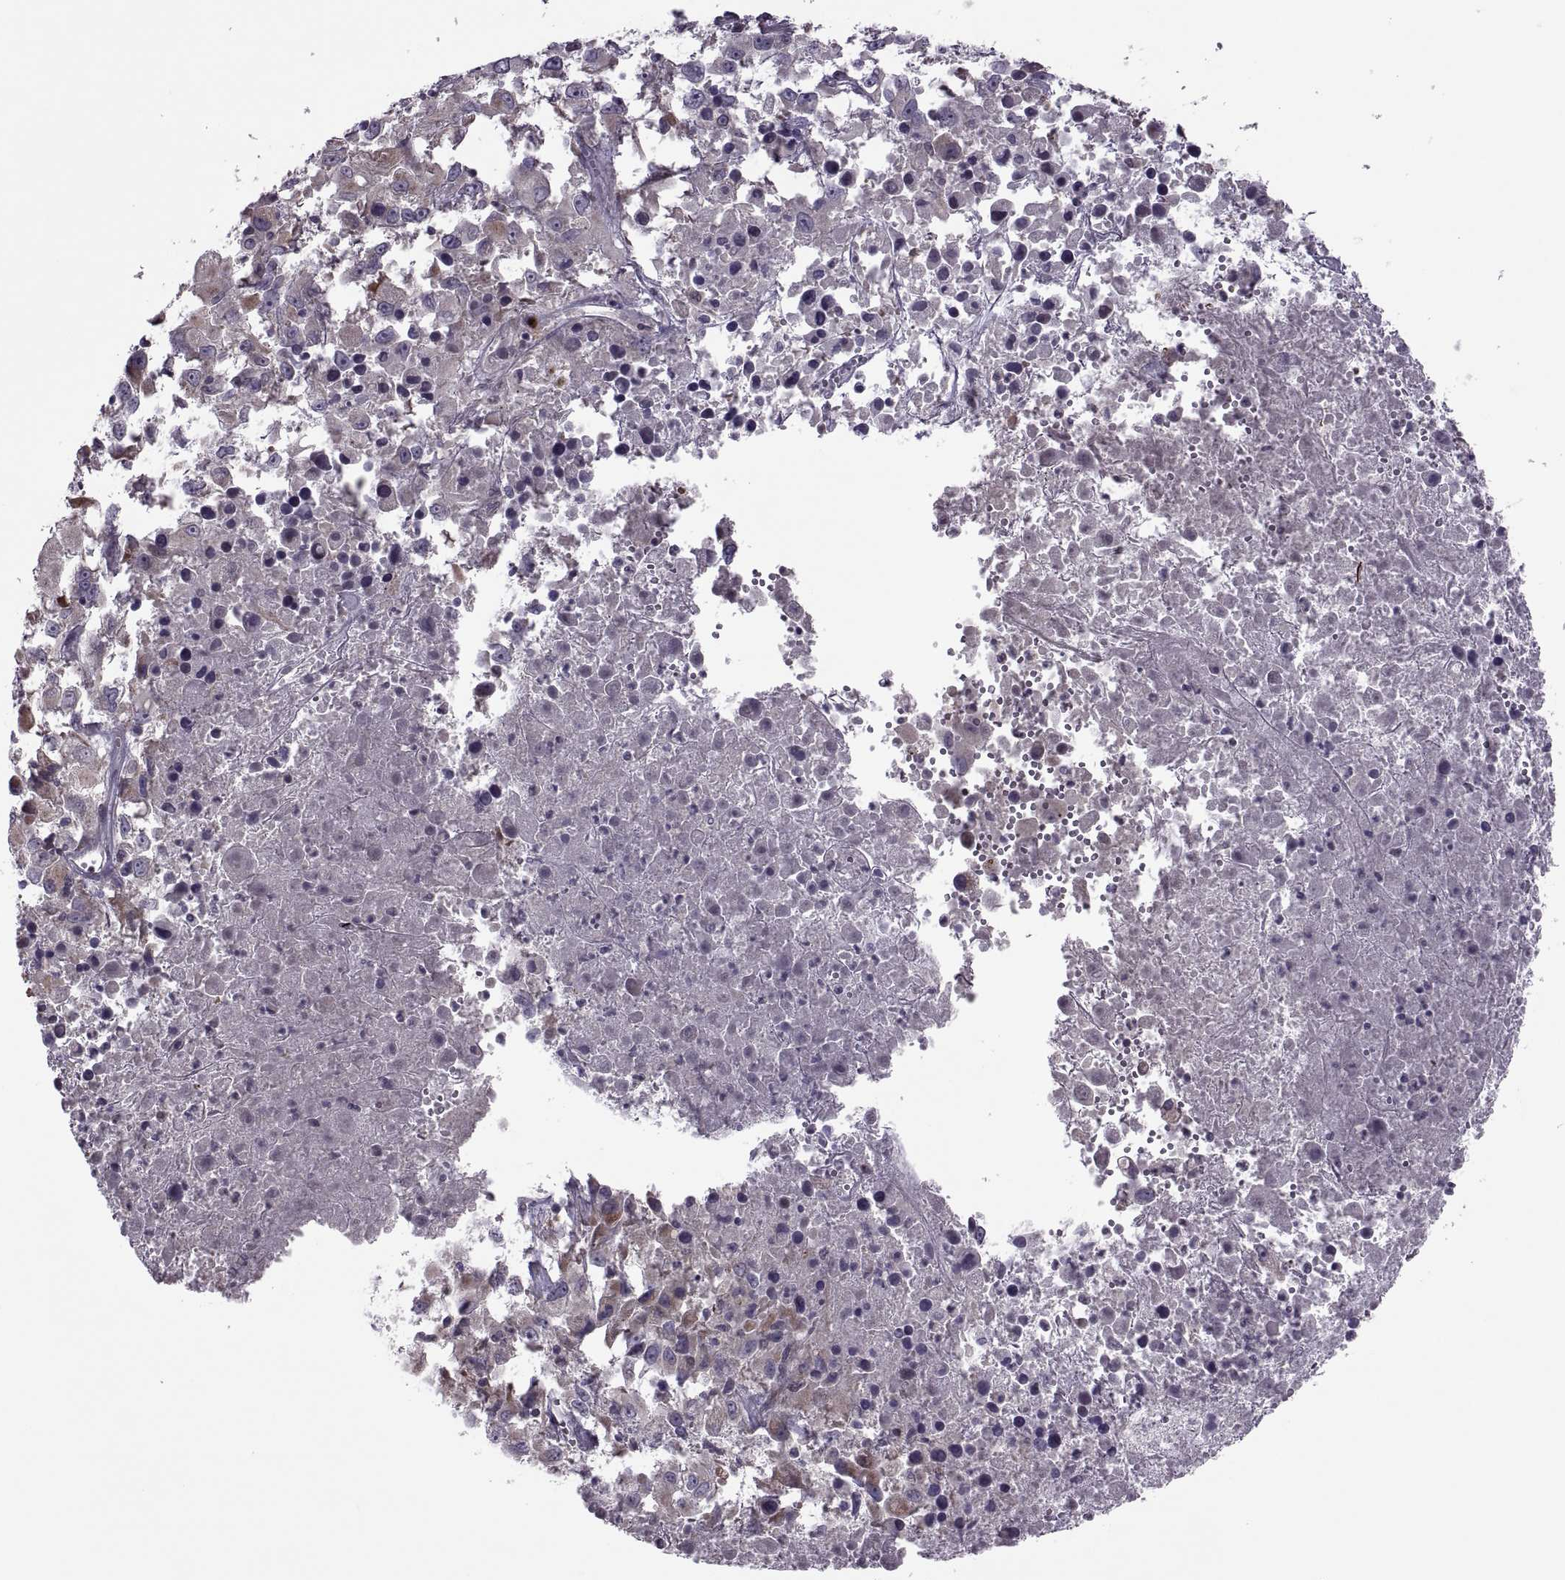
{"staining": {"intensity": "negative", "quantity": "none", "location": "none"}, "tissue": "melanoma", "cell_type": "Tumor cells", "image_type": "cancer", "snomed": [{"axis": "morphology", "description": "Malignant melanoma, Metastatic site"}, {"axis": "topography", "description": "Soft tissue"}], "caption": "A high-resolution micrograph shows immunohistochemistry staining of malignant melanoma (metastatic site), which demonstrates no significant expression in tumor cells.", "gene": "ODF3", "patient": {"sex": "male", "age": 50}}